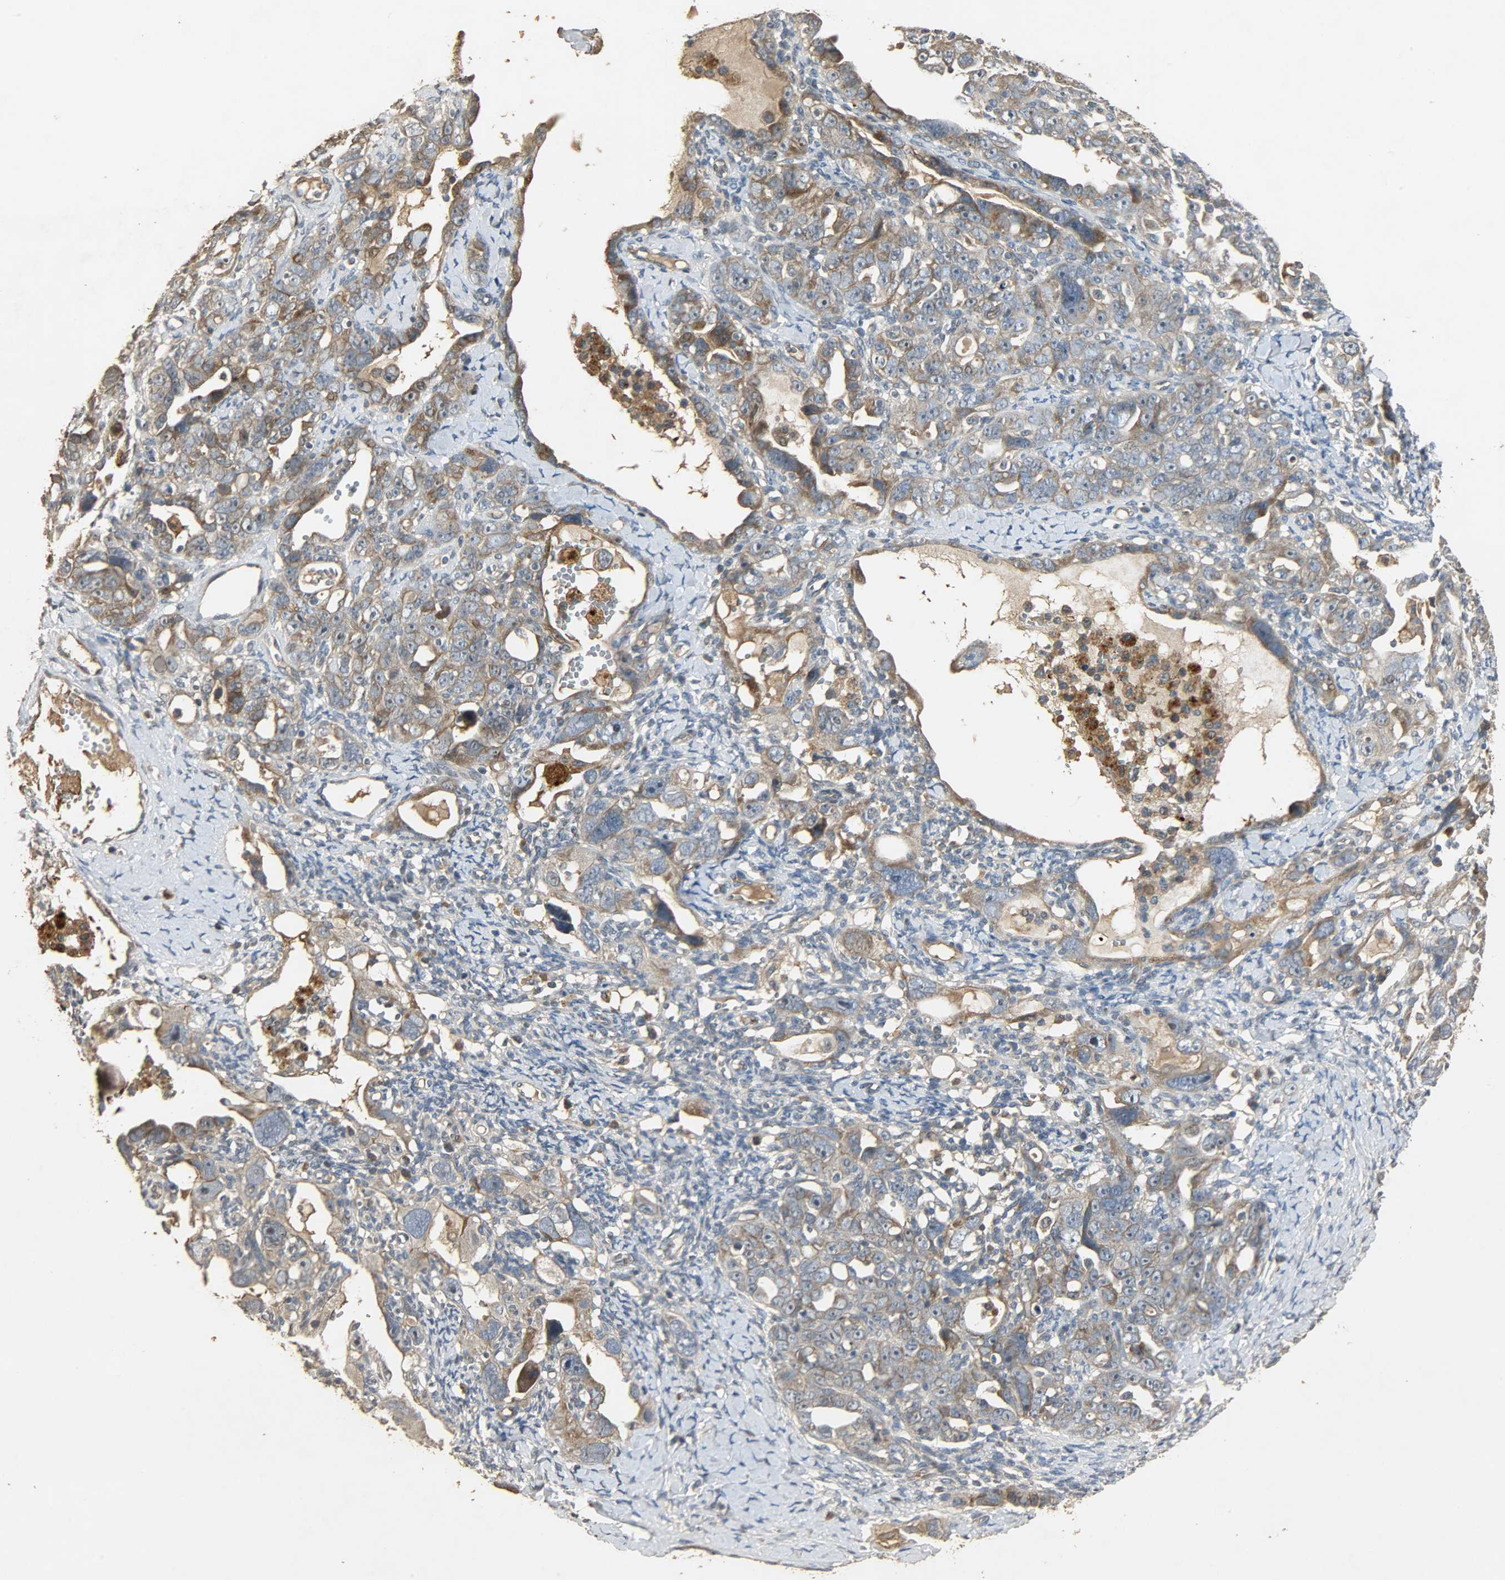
{"staining": {"intensity": "moderate", "quantity": ">75%", "location": "cytoplasmic/membranous"}, "tissue": "ovarian cancer", "cell_type": "Tumor cells", "image_type": "cancer", "snomed": [{"axis": "morphology", "description": "Cystadenocarcinoma, serous, NOS"}, {"axis": "topography", "description": "Ovary"}], "caption": "Moderate cytoplasmic/membranous staining for a protein is present in approximately >75% of tumor cells of ovarian cancer using immunohistochemistry.", "gene": "ATP2B1", "patient": {"sex": "female", "age": 66}}